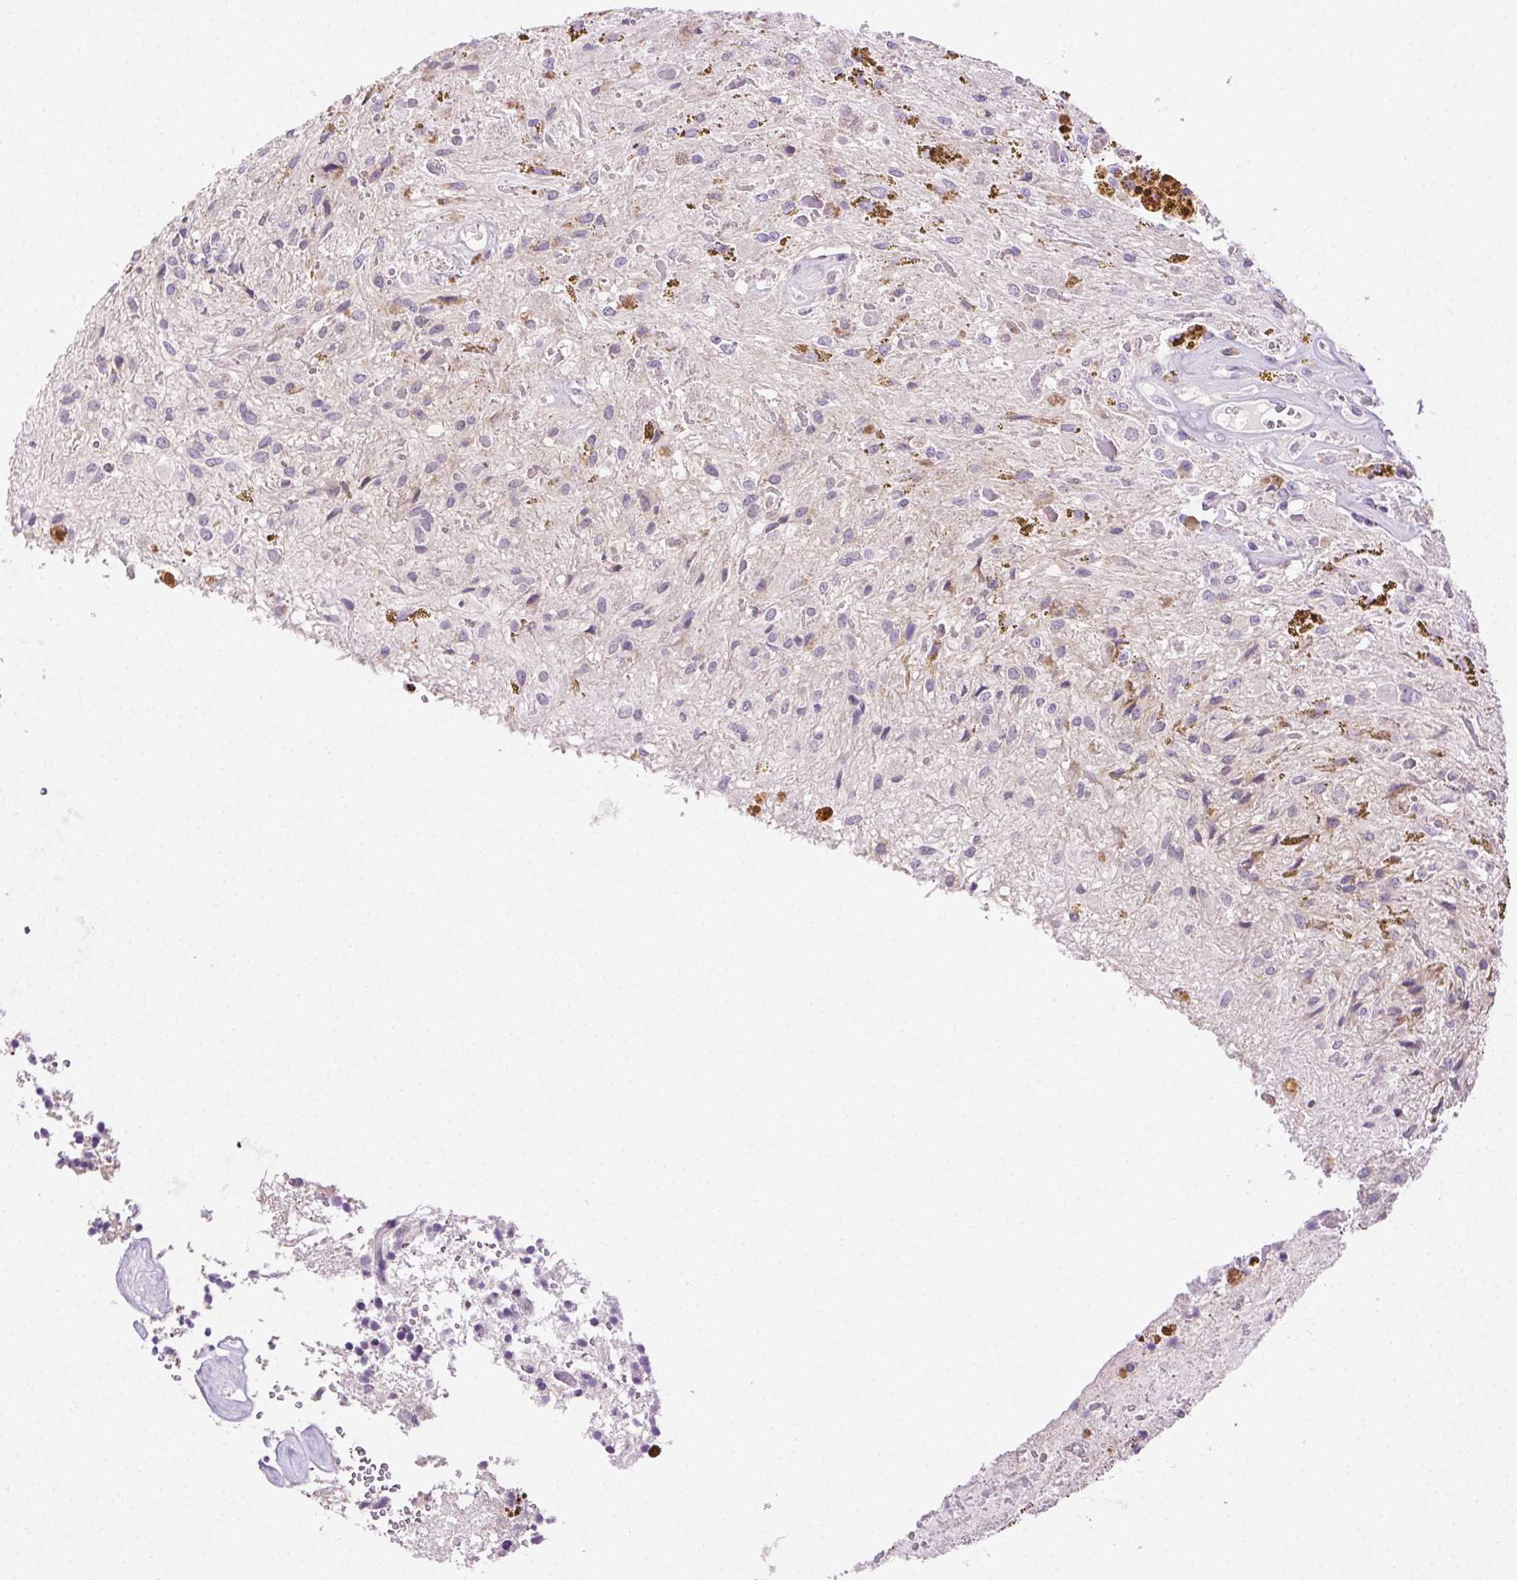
{"staining": {"intensity": "negative", "quantity": "none", "location": "none"}, "tissue": "glioma", "cell_type": "Tumor cells", "image_type": "cancer", "snomed": [{"axis": "morphology", "description": "Glioma, malignant, Low grade"}, {"axis": "topography", "description": "Cerebellum"}], "caption": "Photomicrograph shows no protein expression in tumor cells of malignant low-grade glioma tissue.", "gene": "CLDN10", "patient": {"sex": "female", "age": 14}}